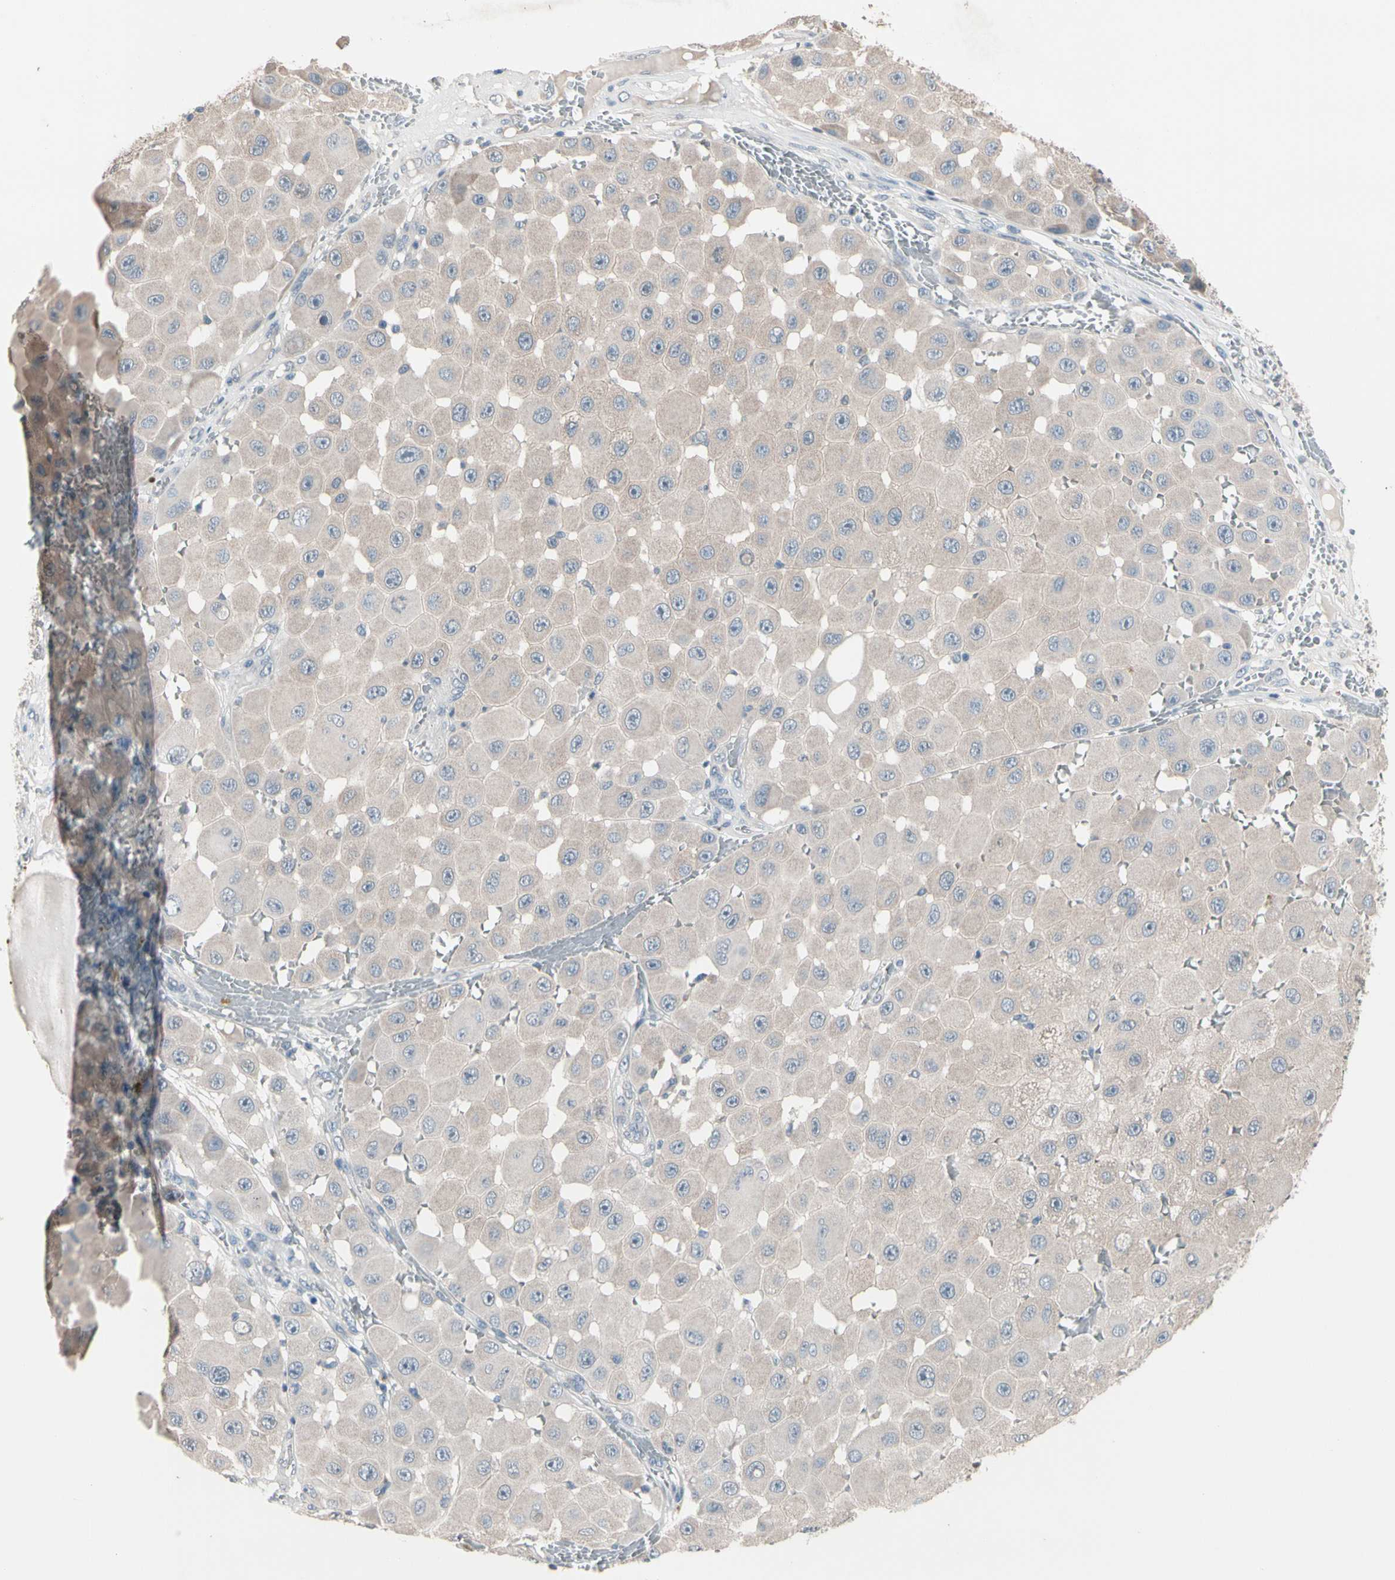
{"staining": {"intensity": "weak", "quantity": ">75%", "location": "cytoplasmic/membranous"}, "tissue": "melanoma", "cell_type": "Tumor cells", "image_type": "cancer", "snomed": [{"axis": "morphology", "description": "Malignant melanoma, NOS"}, {"axis": "topography", "description": "Skin"}], "caption": "Human malignant melanoma stained with a brown dye demonstrates weak cytoplasmic/membranous positive staining in approximately >75% of tumor cells.", "gene": "SV2A", "patient": {"sex": "female", "age": 81}}